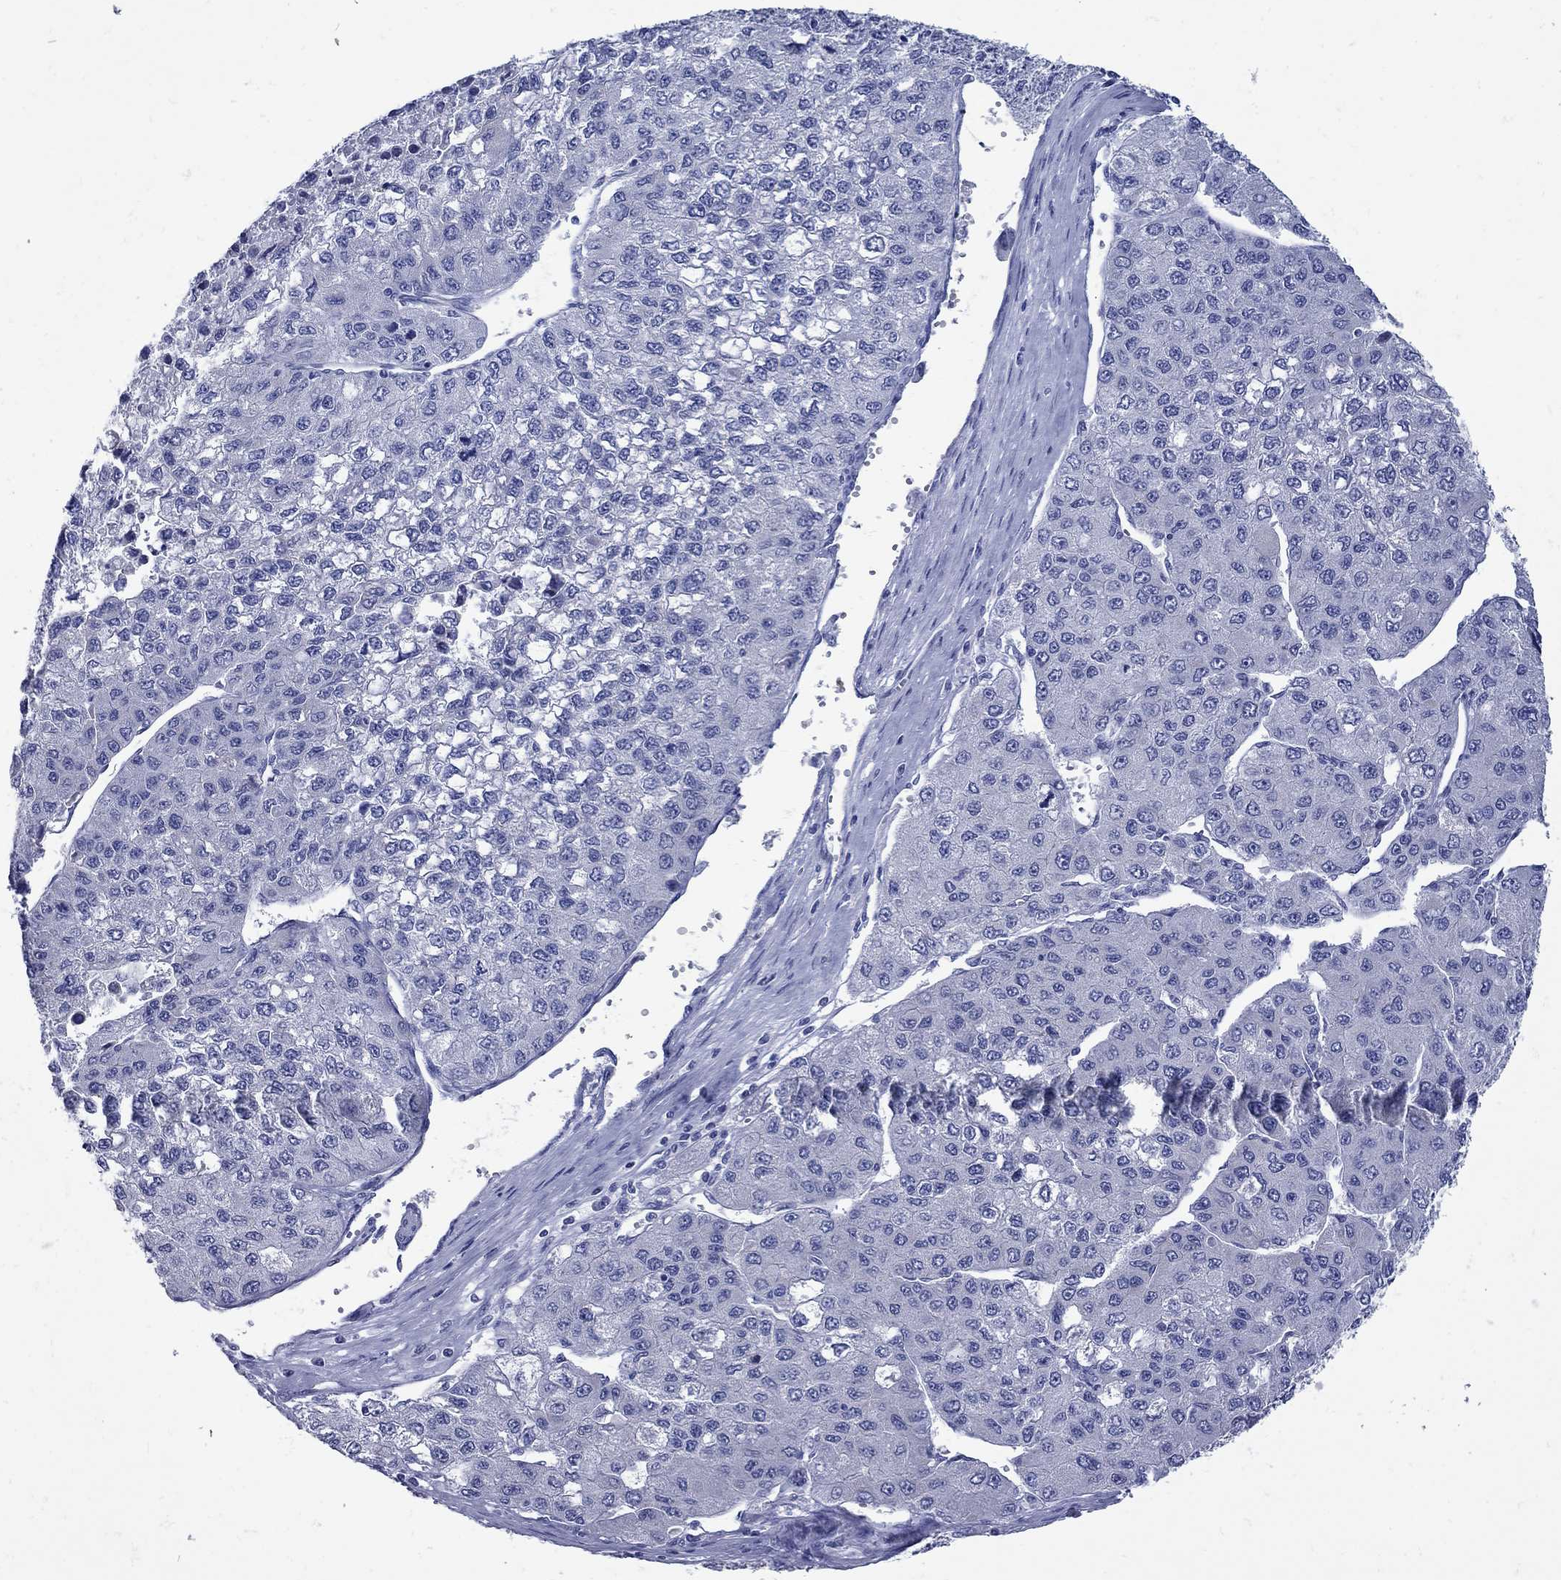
{"staining": {"intensity": "negative", "quantity": "none", "location": "none"}, "tissue": "liver cancer", "cell_type": "Tumor cells", "image_type": "cancer", "snomed": [{"axis": "morphology", "description": "Carcinoma, Hepatocellular, NOS"}, {"axis": "topography", "description": "Liver"}], "caption": "This is an immunohistochemistry histopathology image of liver cancer. There is no expression in tumor cells.", "gene": "PDZD3", "patient": {"sex": "female", "age": 66}}